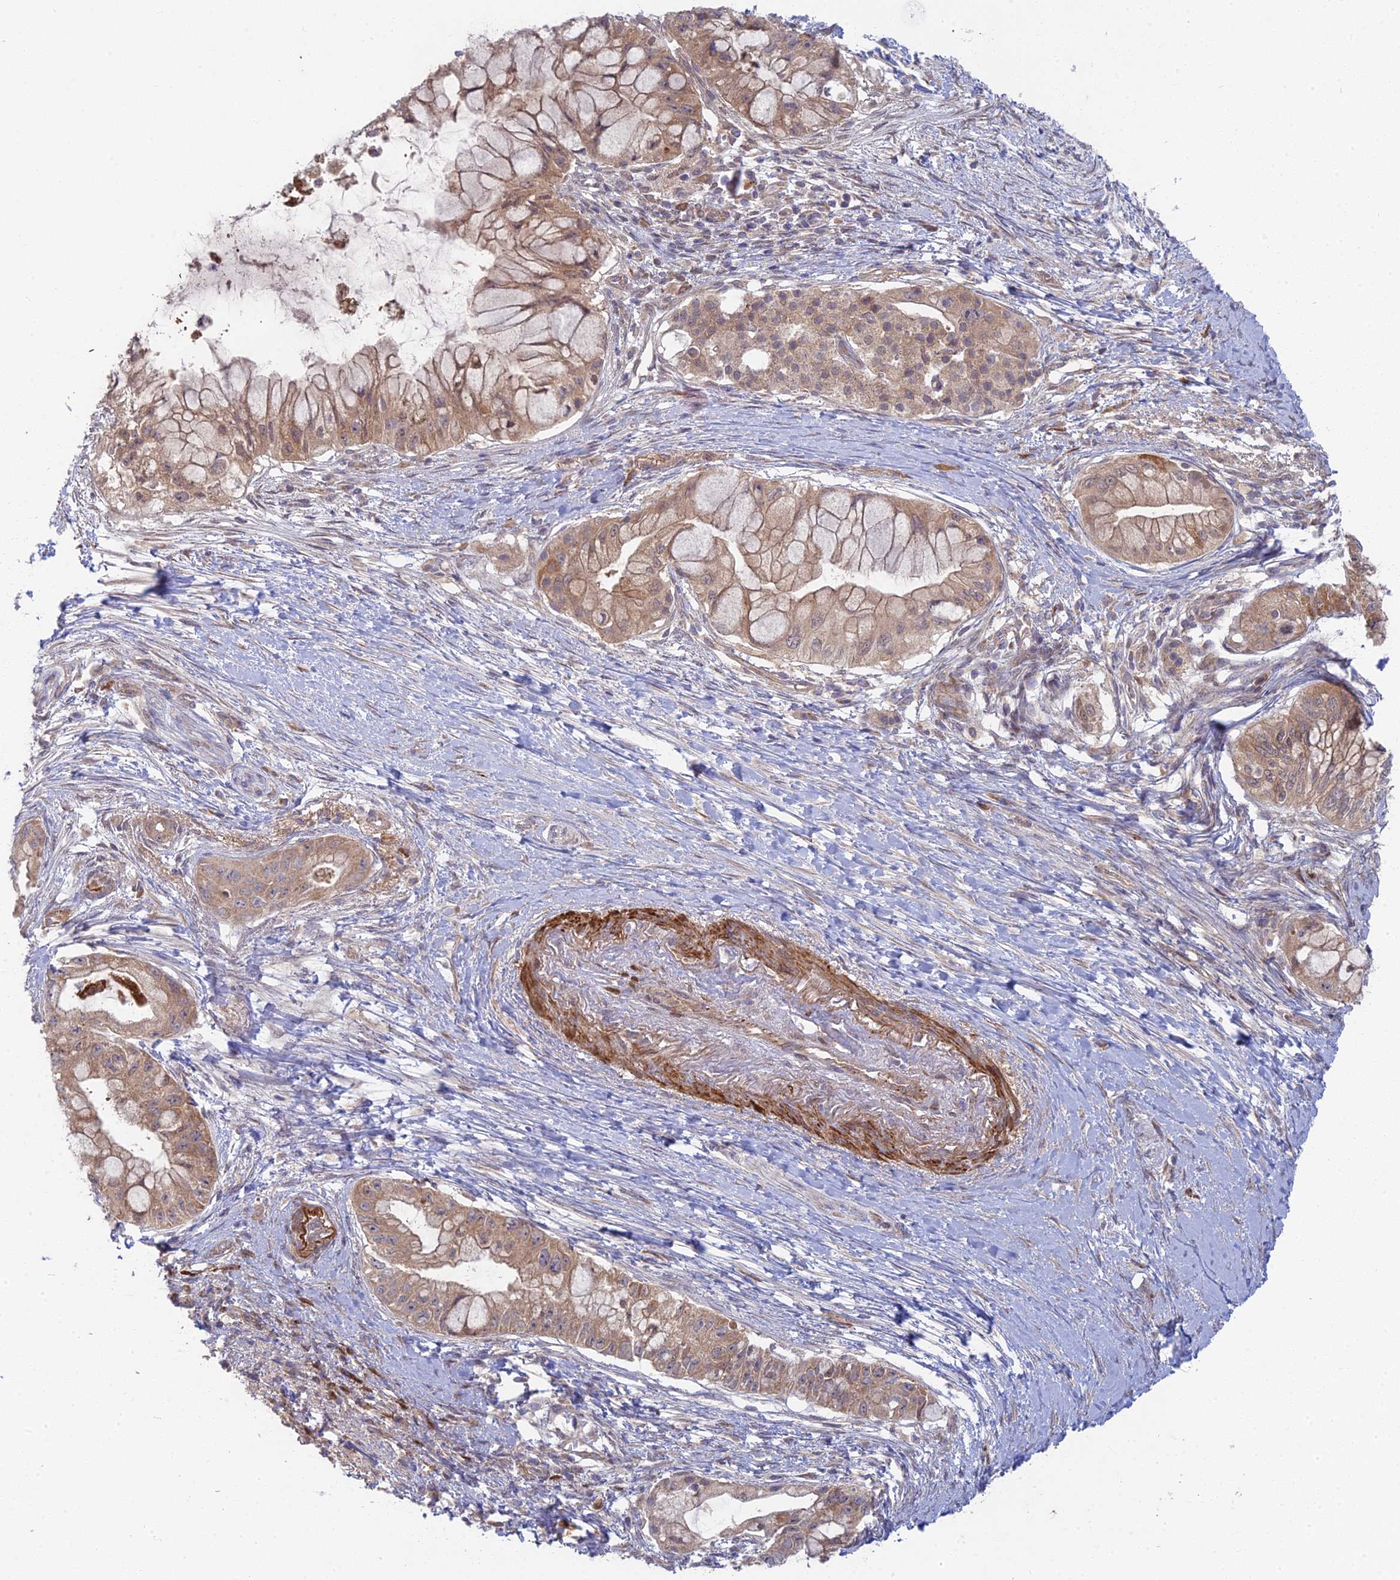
{"staining": {"intensity": "moderate", "quantity": ">75%", "location": "cytoplasmic/membranous"}, "tissue": "pancreatic cancer", "cell_type": "Tumor cells", "image_type": "cancer", "snomed": [{"axis": "morphology", "description": "Adenocarcinoma, NOS"}, {"axis": "topography", "description": "Pancreas"}], "caption": "Protein analysis of pancreatic adenocarcinoma tissue shows moderate cytoplasmic/membranous expression in about >75% of tumor cells.", "gene": "INCA1", "patient": {"sex": "male", "age": 48}}